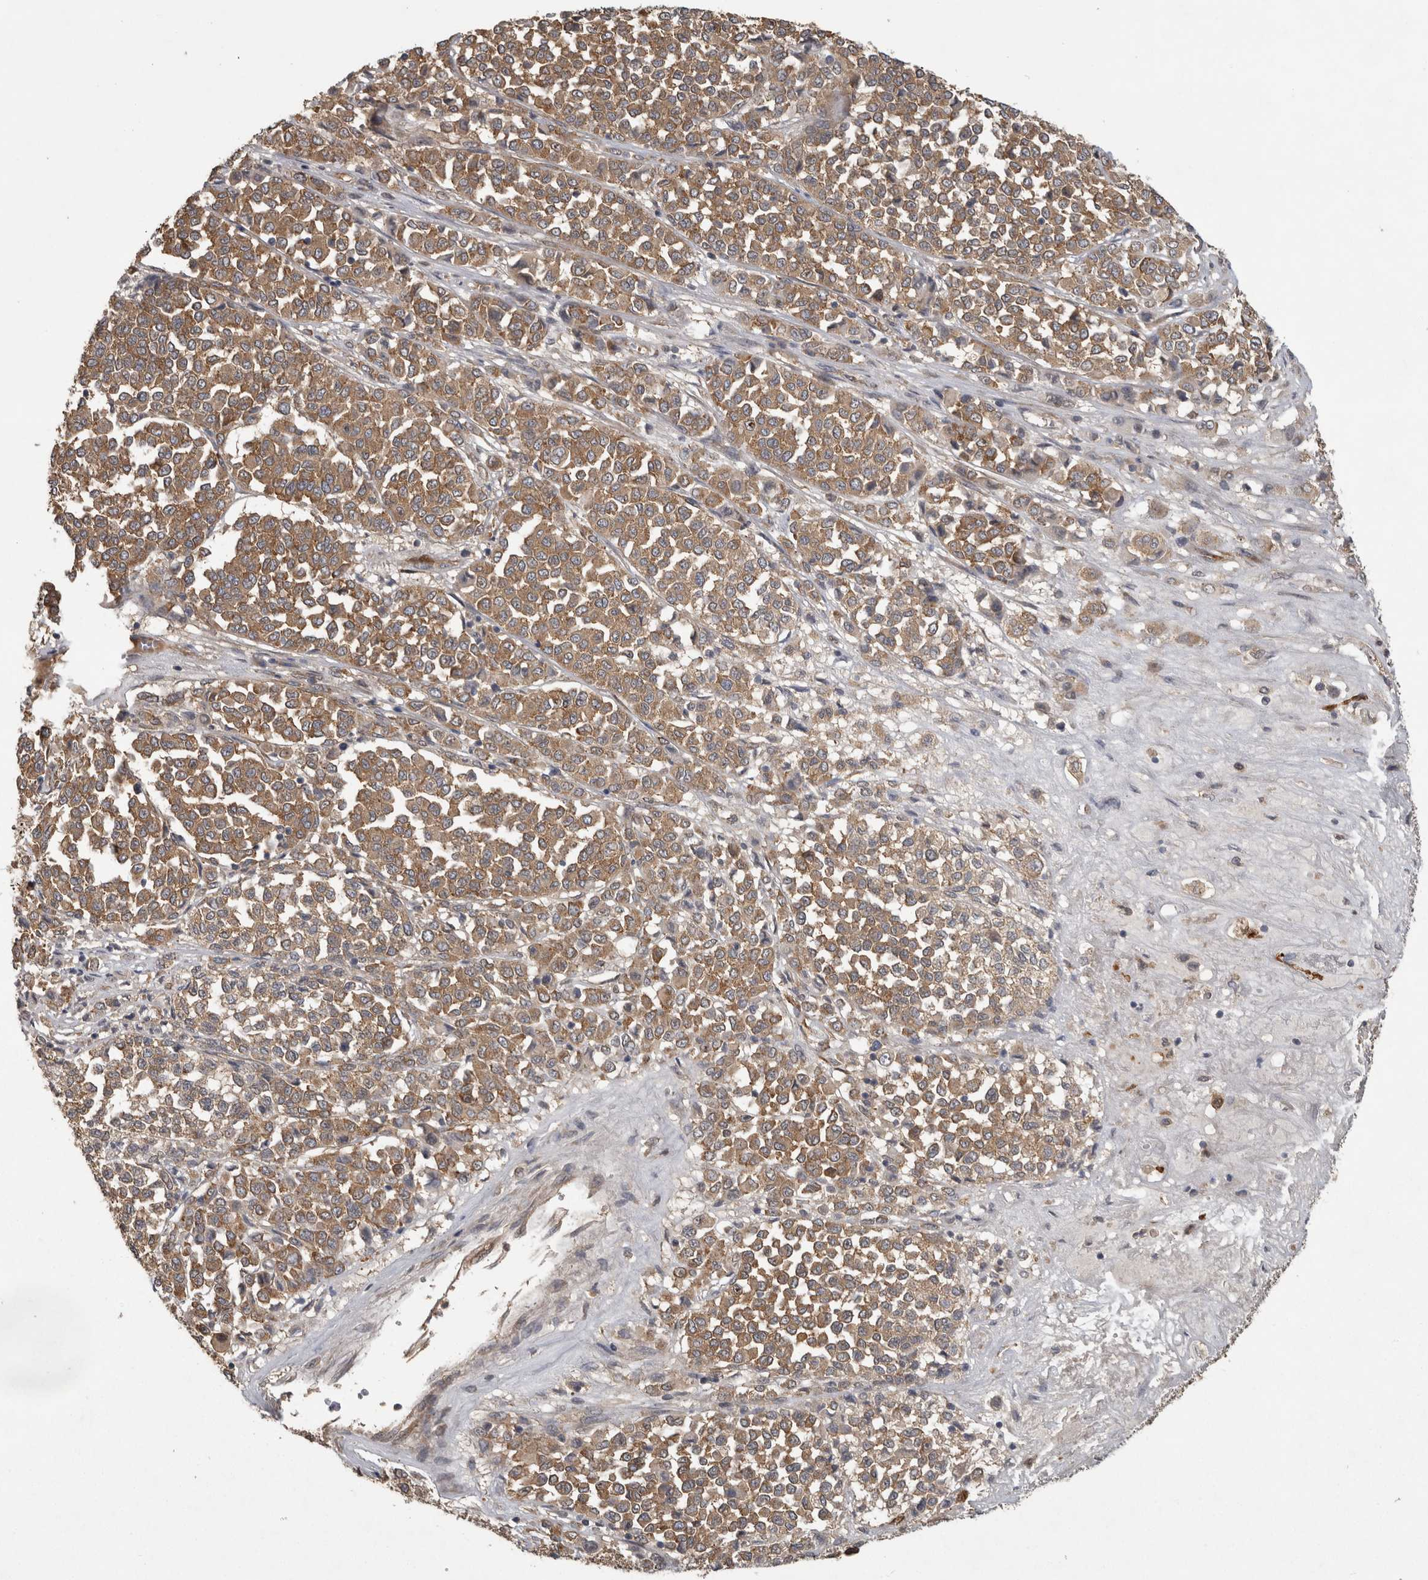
{"staining": {"intensity": "moderate", "quantity": ">75%", "location": "cytoplasmic/membranous"}, "tissue": "melanoma", "cell_type": "Tumor cells", "image_type": "cancer", "snomed": [{"axis": "morphology", "description": "Malignant melanoma, Metastatic site"}, {"axis": "topography", "description": "Pancreas"}], "caption": "An image showing moderate cytoplasmic/membranous positivity in about >75% of tumor cells in malignant melanoma (metastatic site), as visualized by brown immunohistochemical staining.", "gene": "ATXN2", "patient": {"sex": "female", "age": 30}}